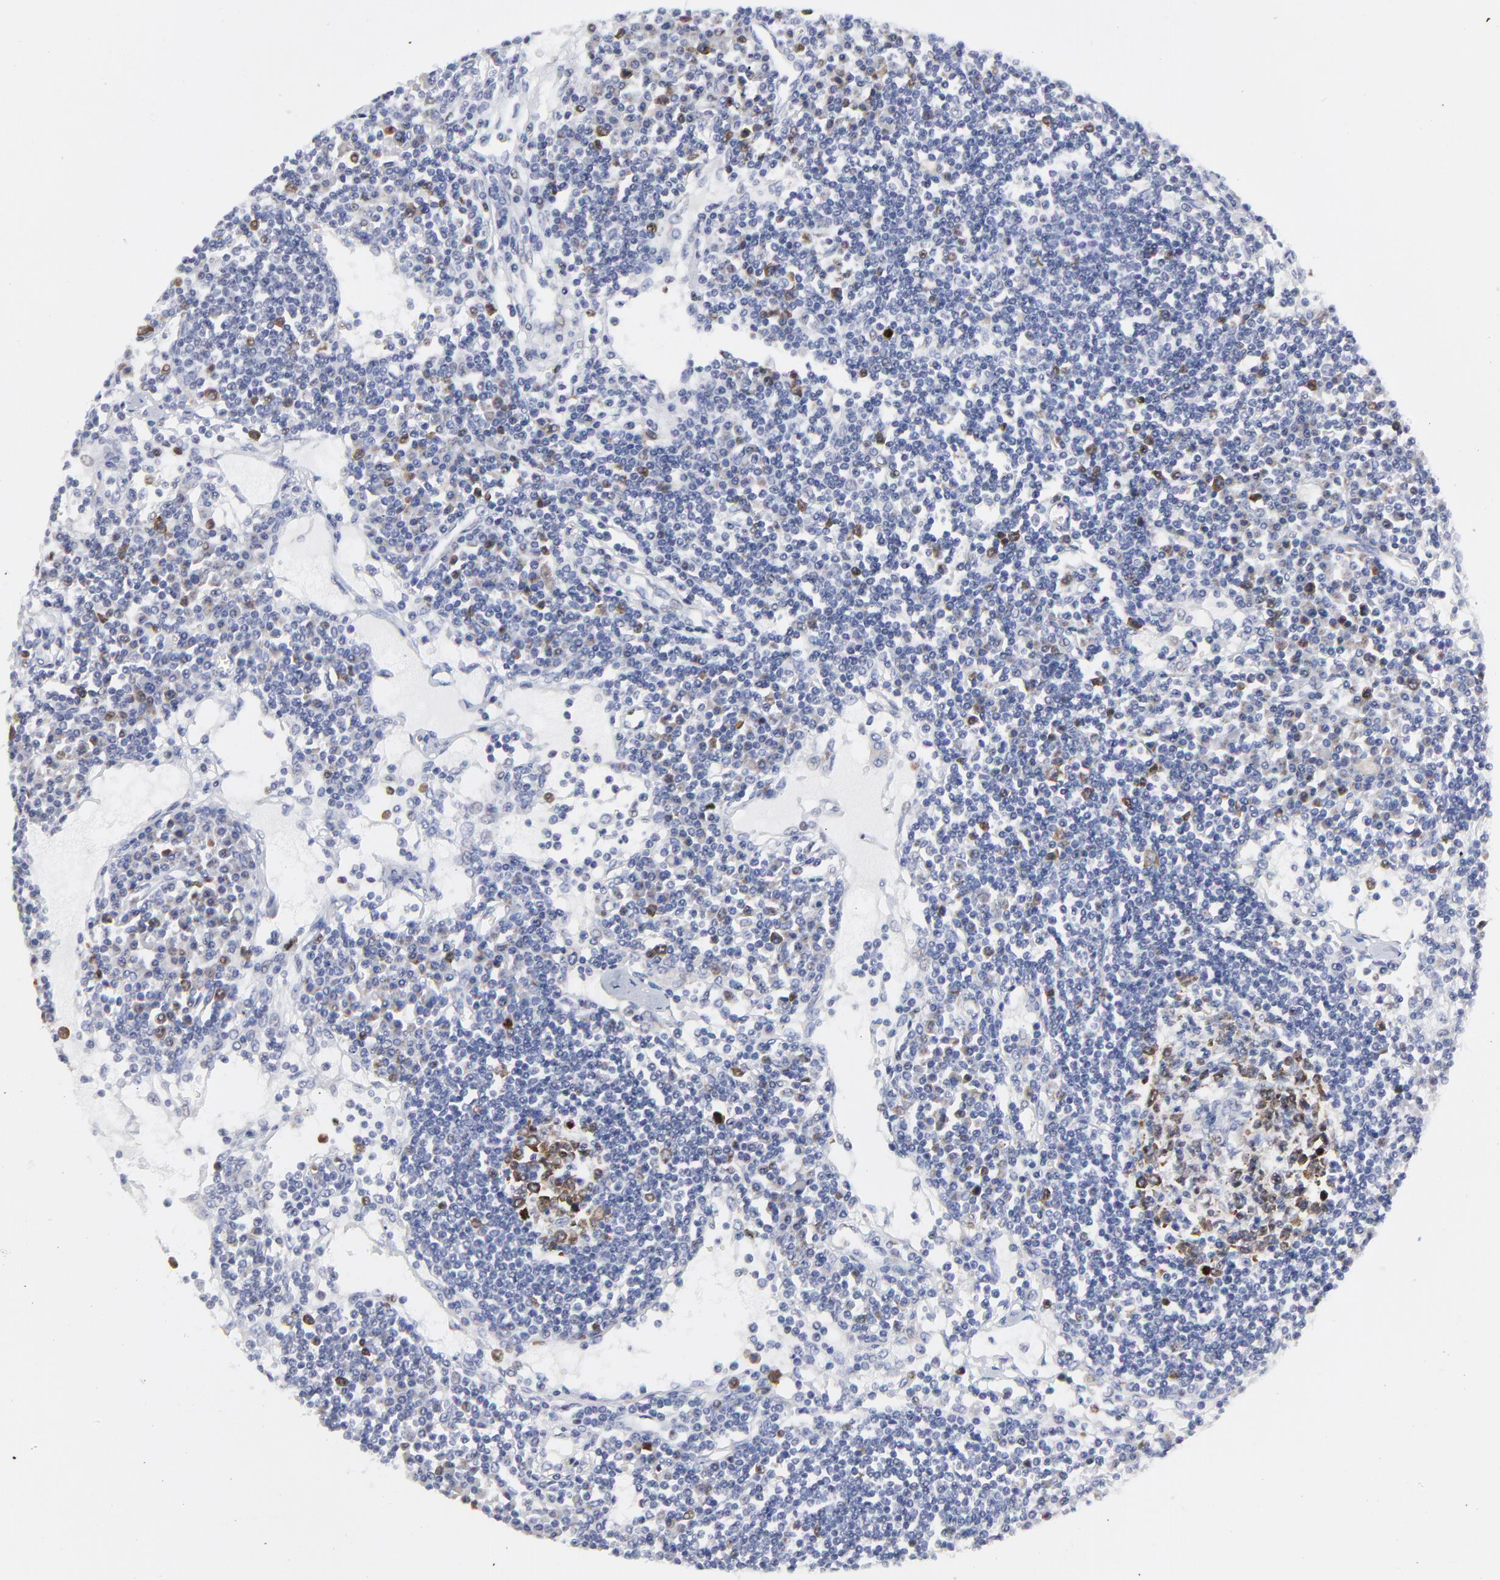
{"staining": {"intensity": "moderate", "quantity": ">75%", "location": "cytoplasmic/membranous,nuclear"}, "tissue": "lymph node", "cell_type": "Germinal center cells", "image_type": "normal", "snomed": [{"axis": "morphology", "description": "Normal tissue, NOS"}, {"axis": "topography", "description": "Lymph node"}], "caption": "This is an image of immunohistochemistry staining of normal lymph node, which shows moderate staining in the cytoplasmic/membranous,nuclear of germinal center cells.", "gene": "NCAPH", "patient": {"sex": "female", "age": 62}}